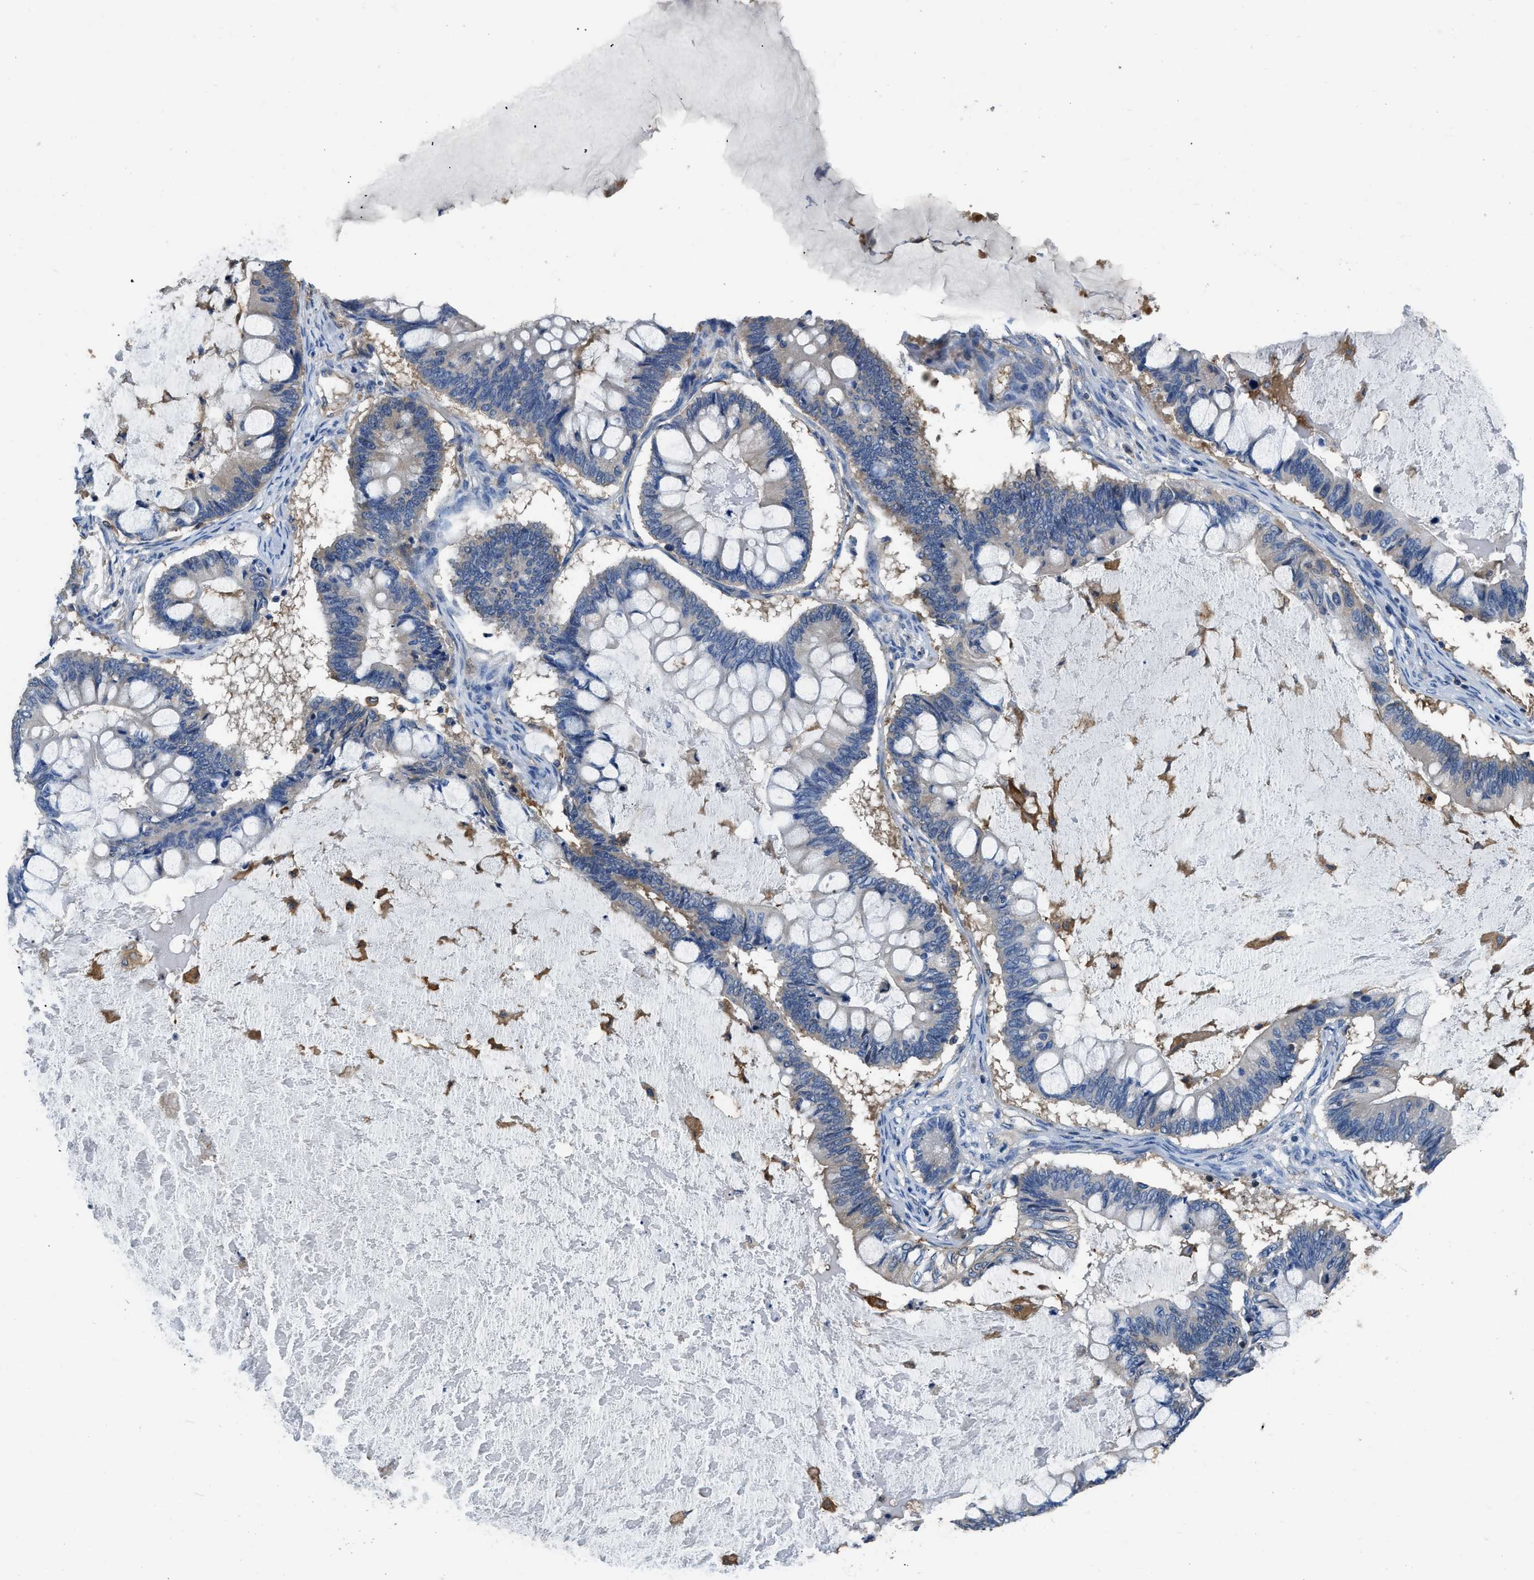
{"staining": {"intensity": "negative", "quantity": "none", "location": "none"}, "tissue": "ovarian cancer", "cell_type": "Tumor cells", "image_type": "cancer", "snomed": [{"axis": "morphology", "description": "Cystadenocarcinoma, mucinous, NOS"}, {"axis": "topography", "description": "Ovary"}], "caption": "IHC histopathology image of neoplastic tissue: human ovarian cancer stained with DAB reveals no significant protein expression in tumor cells.", "gene": "PKM", "patient": {"sex": "female", "age": 61}}